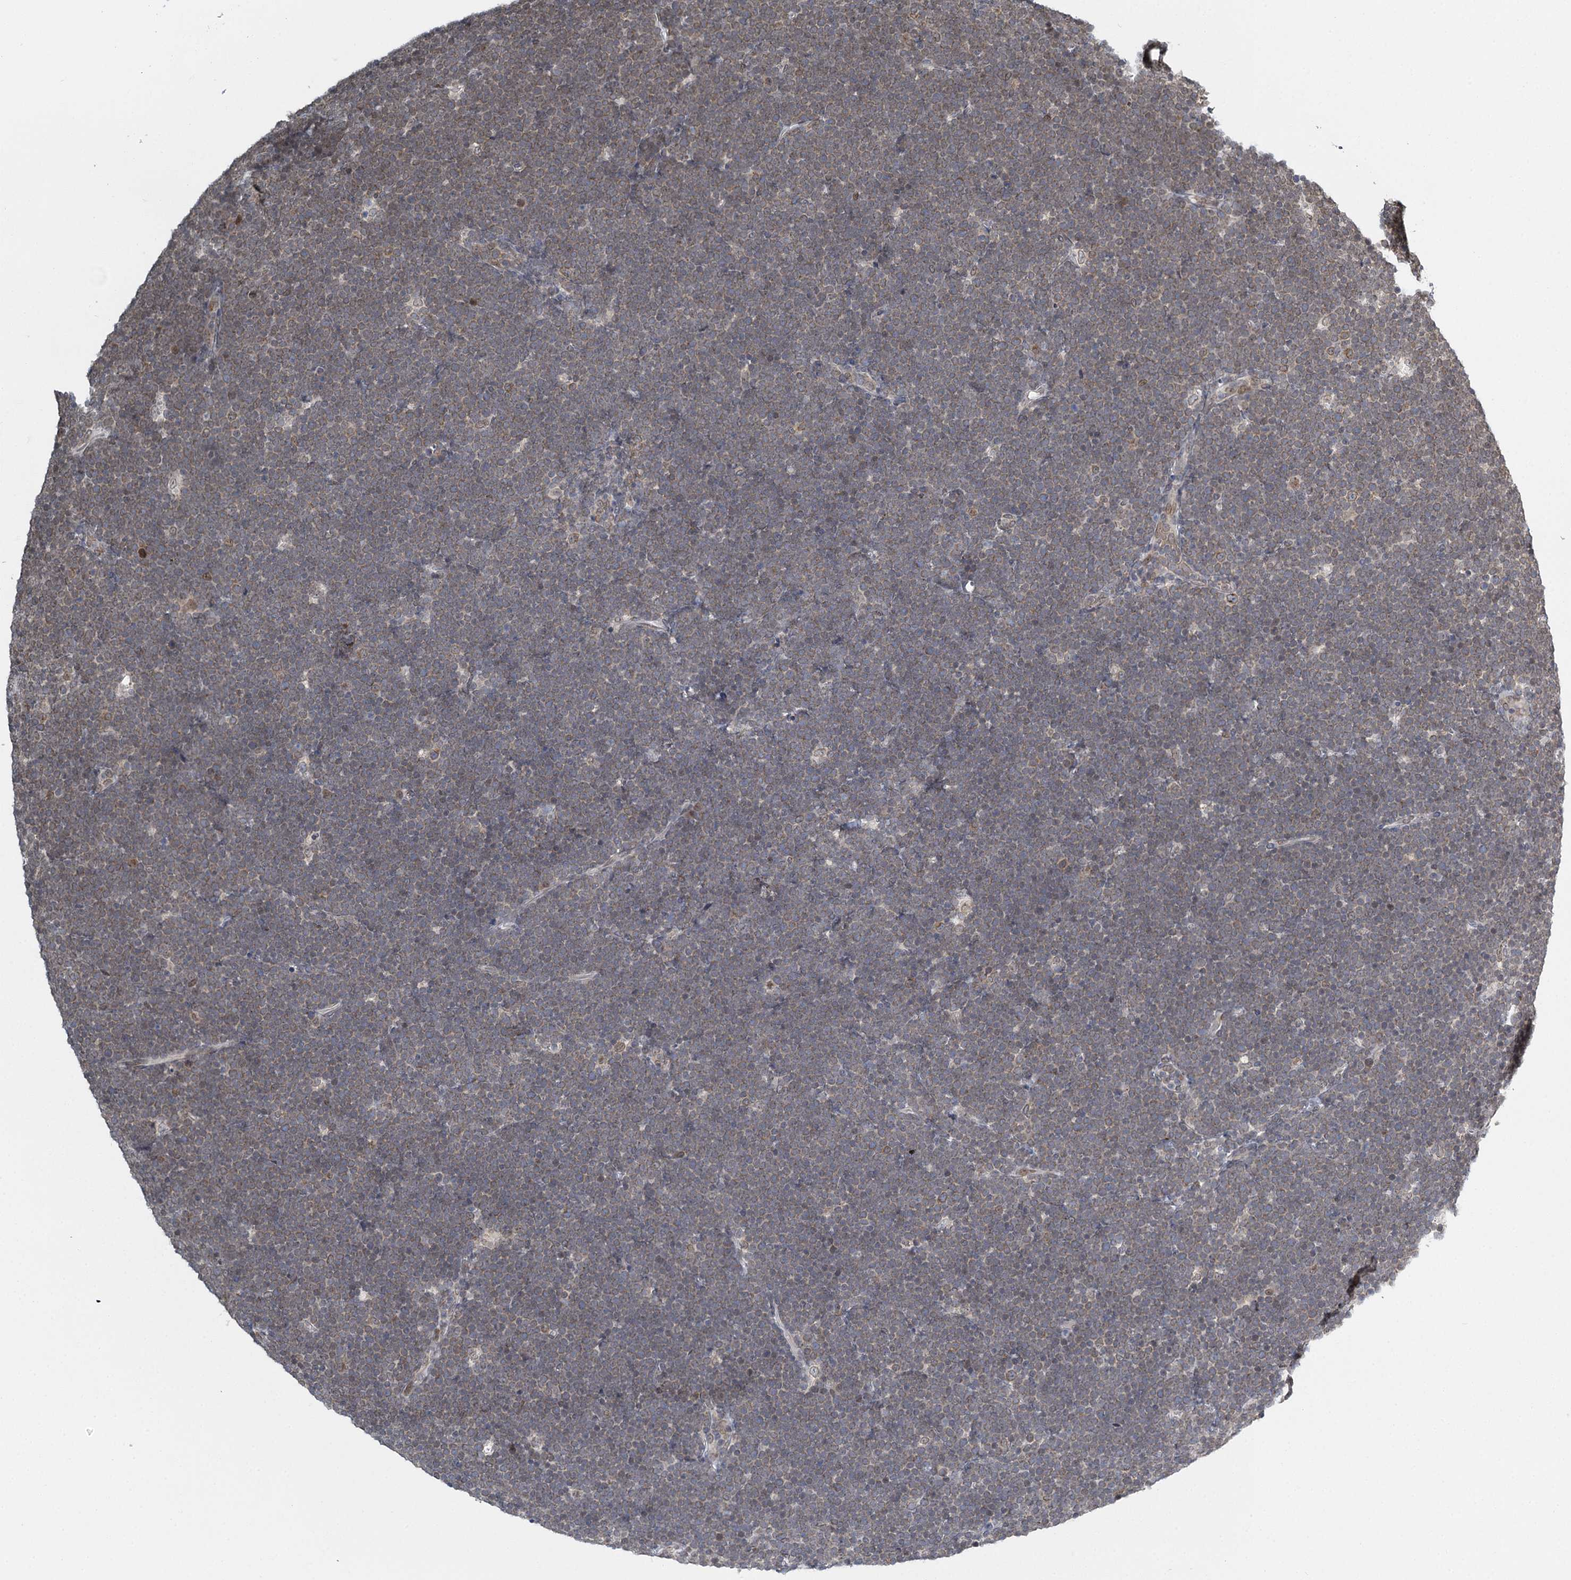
{"staining": {"intensity": "negative", "quantity": "none", "location": "none"}, "tissue": "lymphoma", "cell_type": "Tumor cells", "image_type": "cancer", "snomed": [{"axis": "morphology", "description": "Malignant lymphoma, non-Hodgkin's type, High grade"}, {"axis": "topography", "description": "Lymph node"}], "caption": "Tumor cells are negative for protein expression in human lymphoma. (DAB (3,3'-diaminobenzidine) IHC with hematoxylin counter stain).", "gene": "TREX1", "patient": {"sex": "male", "age": 13}}